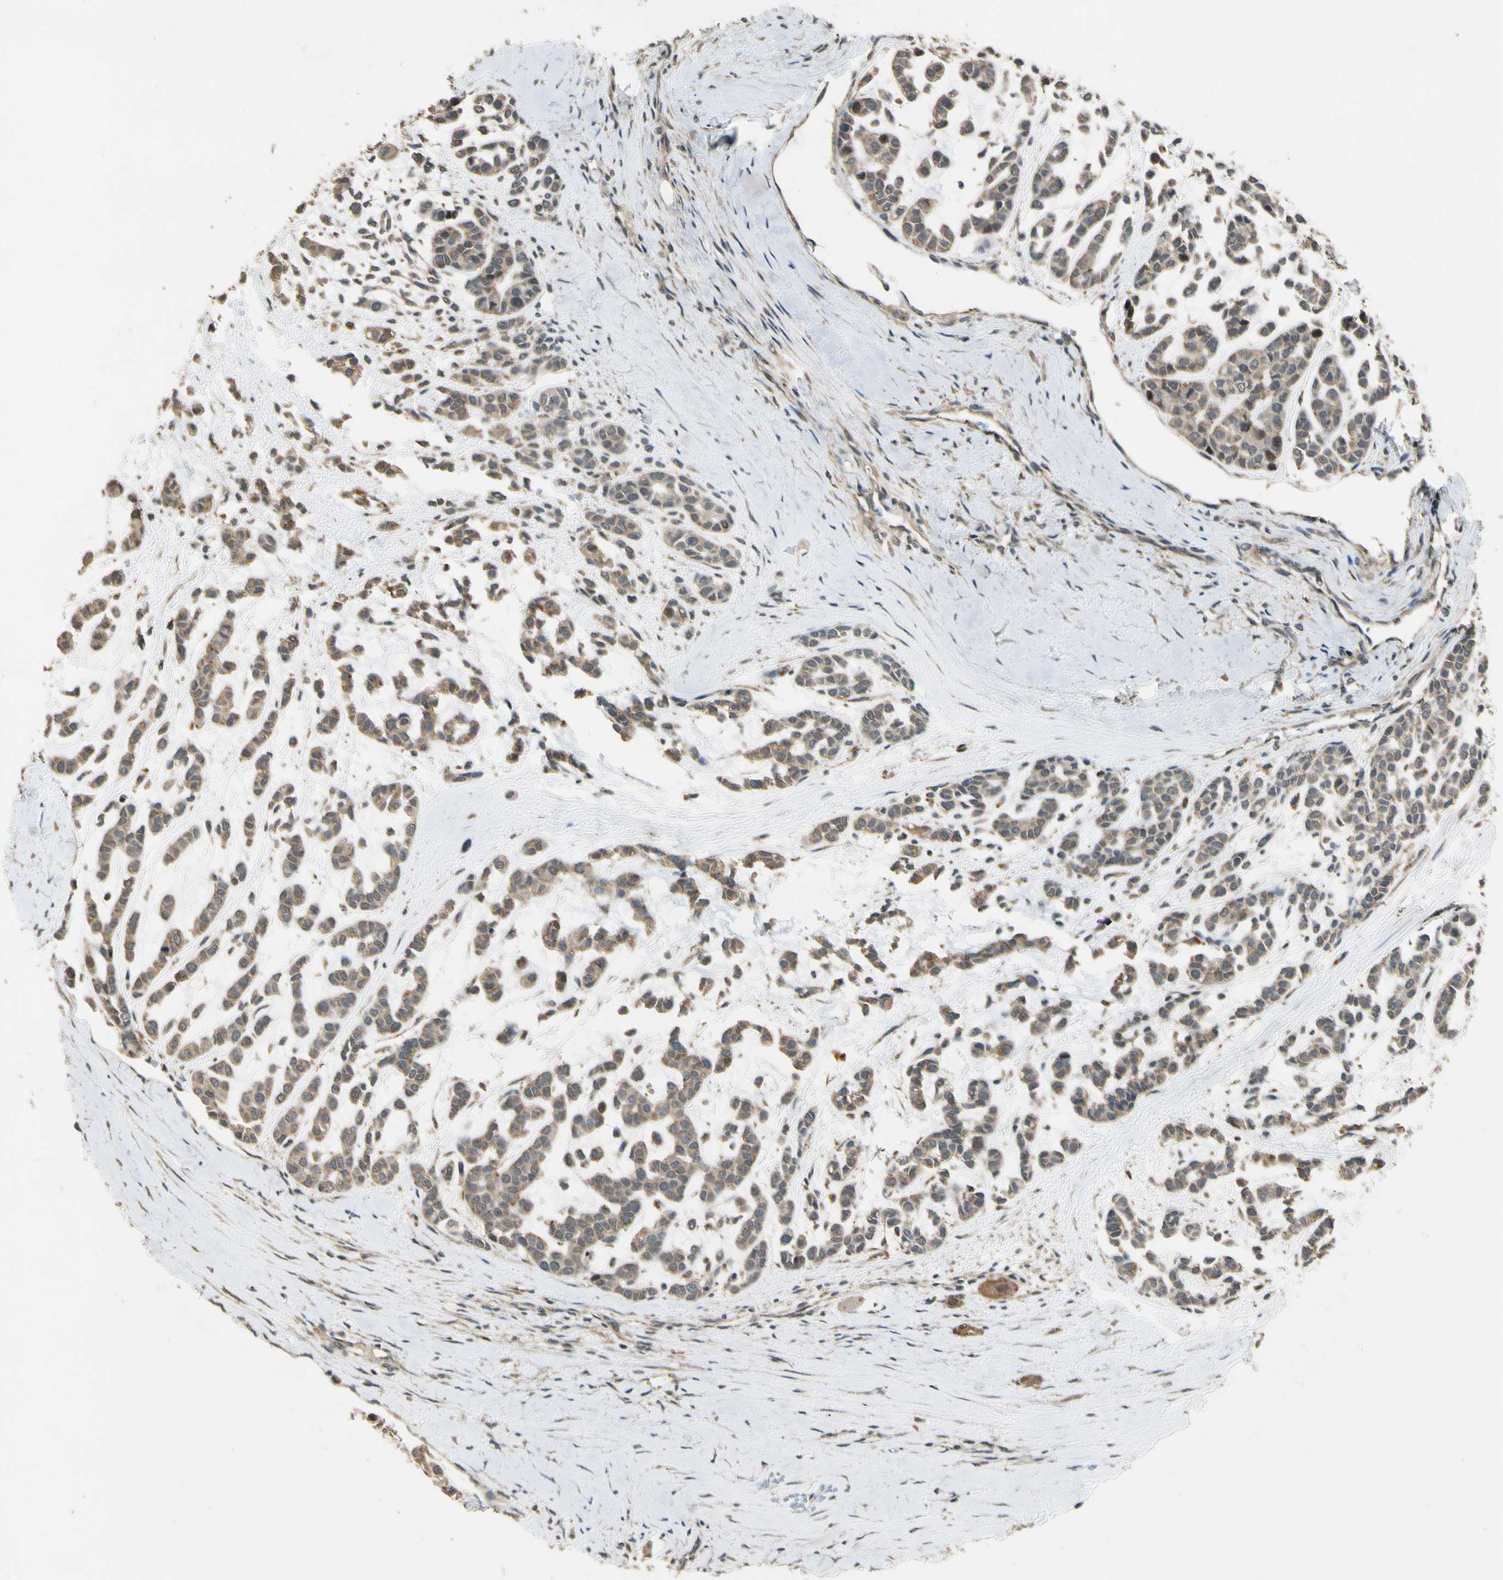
{"staining": {"intensity": "weak", "quantity": ">75%", "location": "cytoplasmic/membranous"}, "tissue": "head and neck cancer", "cell_type": "Tumor cells", "image_type": "cancer", "snomed": [{"axis": "morphology", "description": "Adenocarcinoma, NOS"}, {"axis": "morphology", "description": "Adenoma, NOS"}, {"axis": "topography", "description": "Head-Neck"}], "caption": "This histopathology image demonstrates head and neck cancer stained with immunohistochemistry (IHC) to label a protein in brown. The cytoplasmic/membranous of tumor cells show weak positivity for the protein. Nuclei are counter-stained blue.", "gene": "LAMTOR1", "patient": {"sex": "female", "age": 55}}